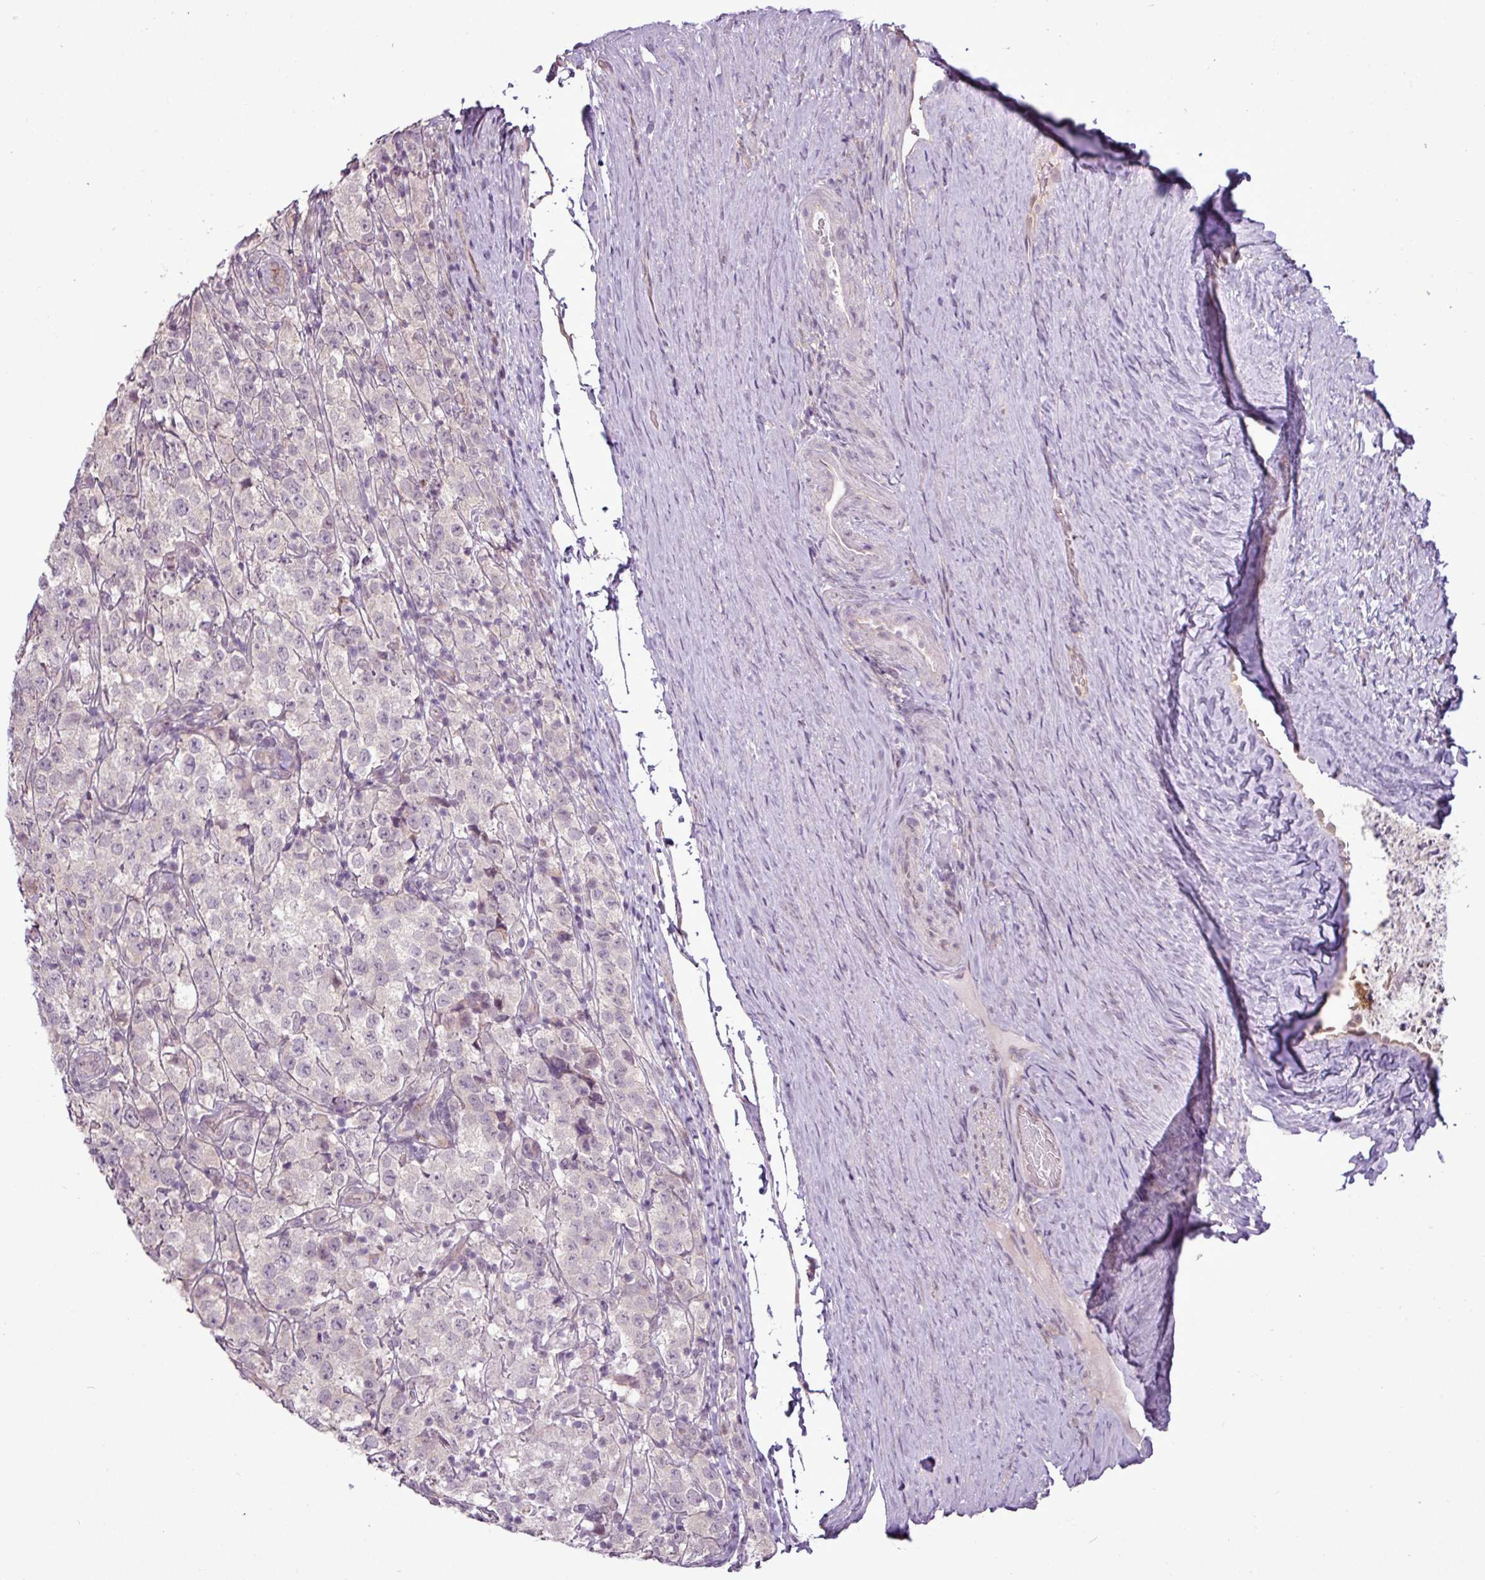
{"staining": {"intensity": "negative", "quantity": "none", "location": "none"}, "tissue": "testis cancer", "cell_type": "Tumor cells", "image_type": "cancer", "snomed": [{"axis": "morphology", "description": "Seminoma, NOS"}, {"axis": "morphology", "description": "Carcinoma, Embryonal, NOS"}, {"axis": "topography", "description": "Testis"}], "caption": "Testis embryonal carcinoma stained for a protein using immunohistochemistry (IHC) shows no positivity tumor cells.", "gene": "GPT2", "patient": {"sex": "male", "age": 41}}